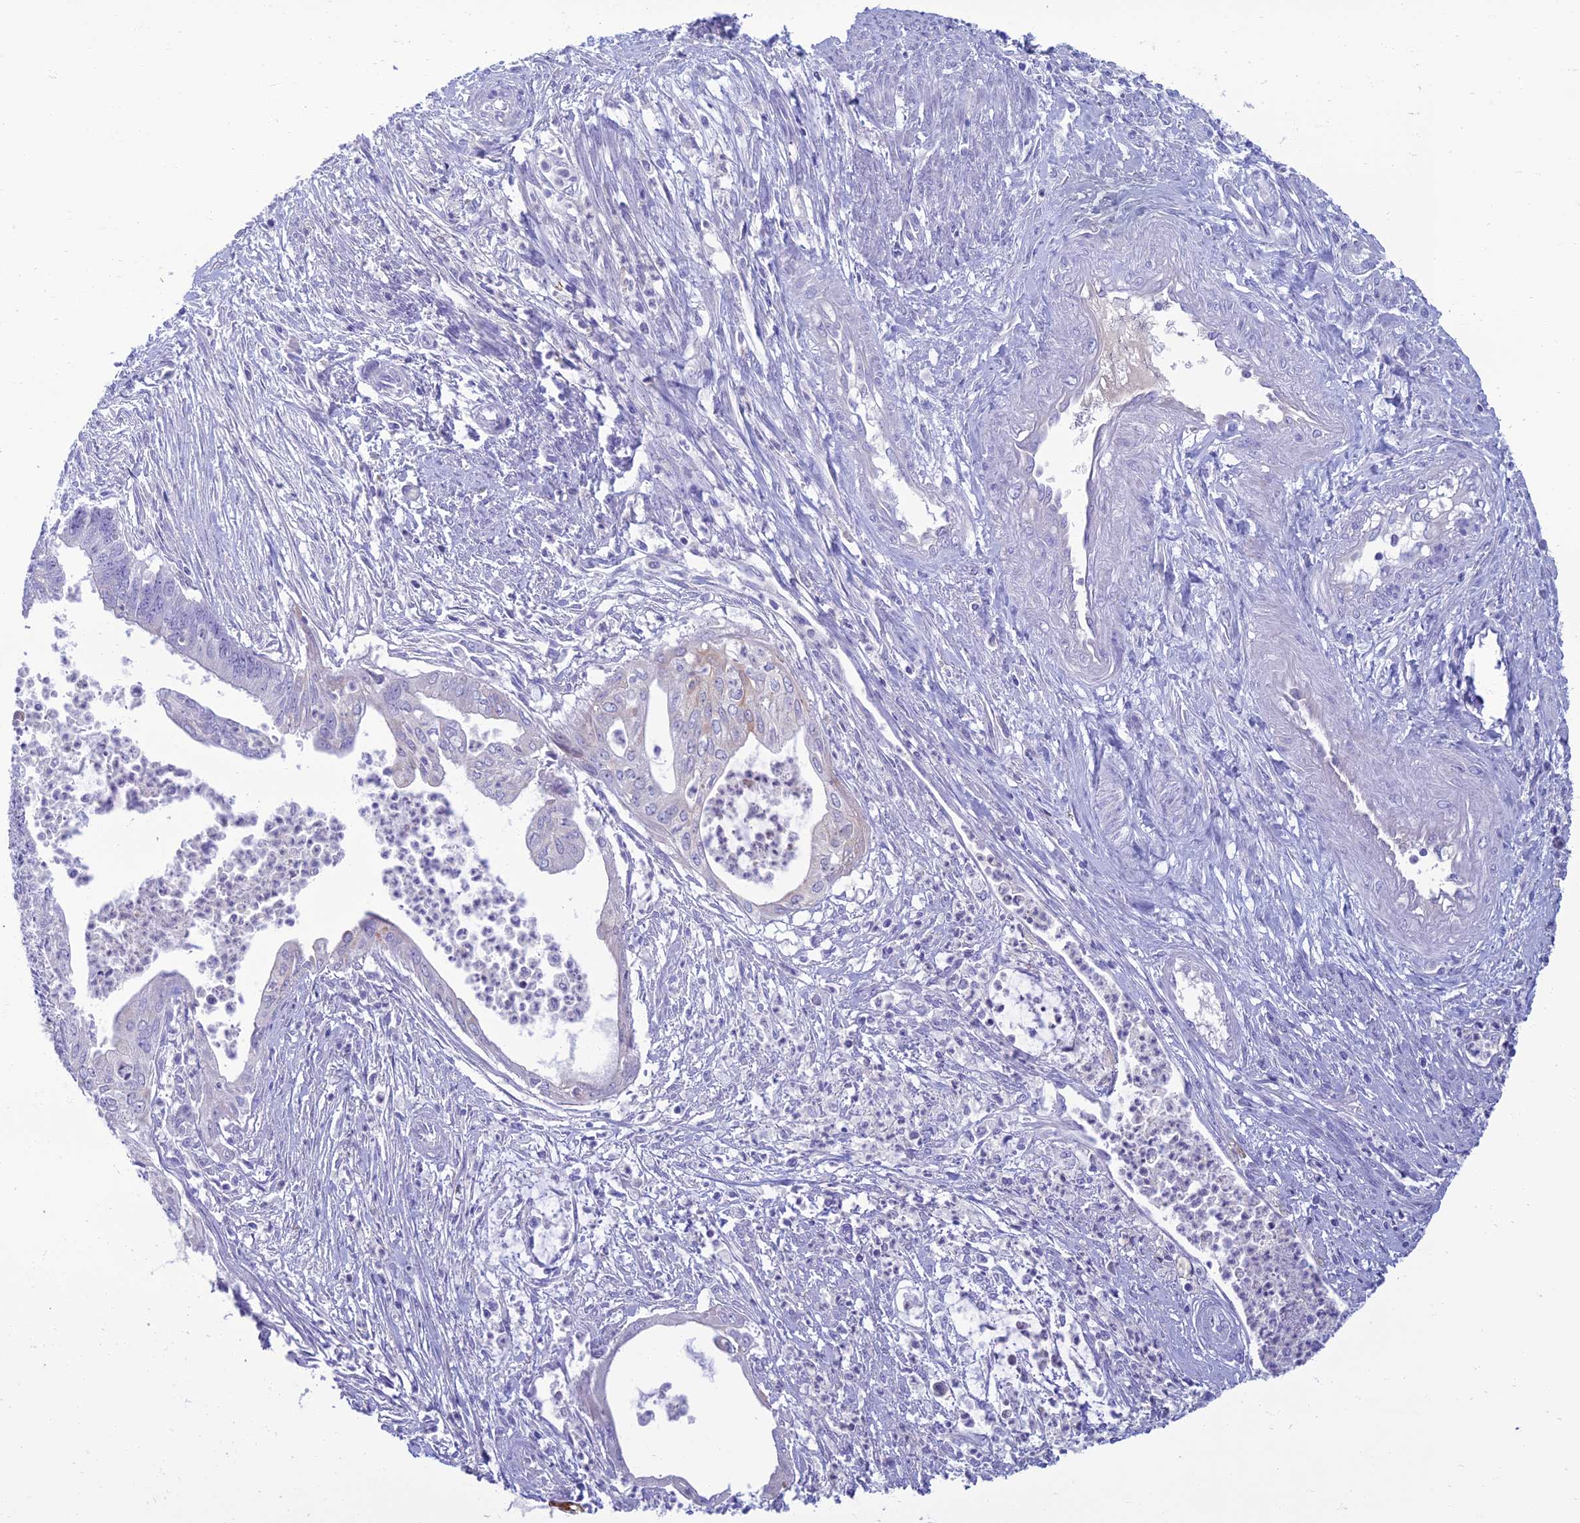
{"staining": {"intensity": "negative", "quantity": "none", "location": "none"}, "tissue": "endometrial cancer", "cell_type": "Tumor cells", "image_type": "cancer", "snomed": [{"axis": "morphology", "description": "Adenocarcinoma, NOS"}, {"axis": "topography", "description": "Endometrium"}], "caption": "The immunohistochemistry (IHC) image has no significant staining in tumor cells of endometrial cancer tissue.", "gene": "SPTLC3", "patient": {"sex": "female", "age": 73}}